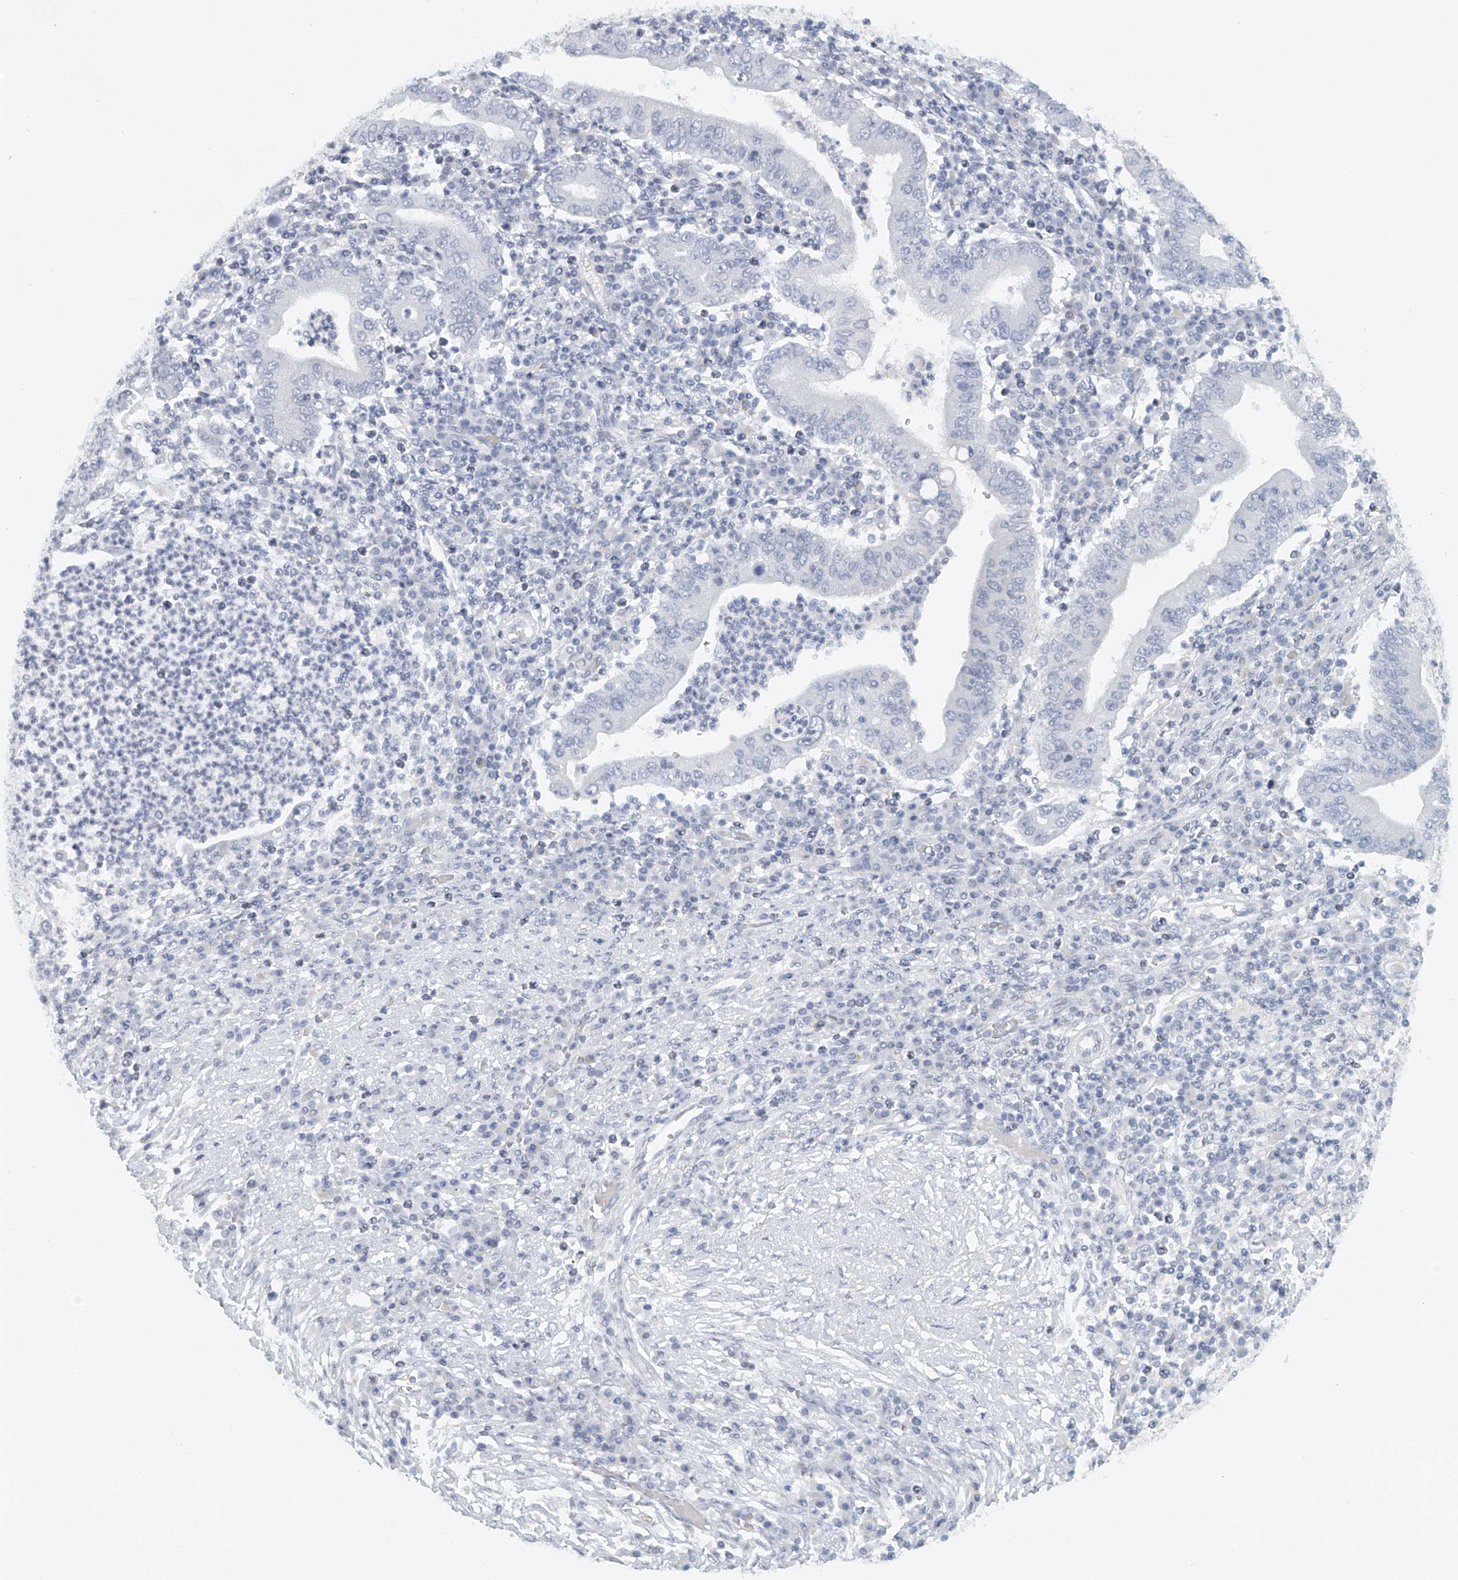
{"staining": {"intensity": "negative", "quantity": "none", "location": "none"}, "tissue": "stomach cancer", "cell_type": "Tumor cells", "image_type": "cancer", "snomed": [{"axis": "morphology", "description": "Normal tissue, NOS"}, {"axis": "morphology", "description": "Adenocarcinoma, NOS"}, {"axis": "topography", "description": "Esophagus"}, {"axis": "topography", "description": "Stomach, upper"}, {"axis": "topography", "description": "Peripheral nerve tissue"}], "caption": "Human stomach adenocarcinoma stained for a protein using immunohistochemistry reveals no positivity in tumor cells.", "gene": "FAT2", "patient": {"sex": "male", "age": 62}}